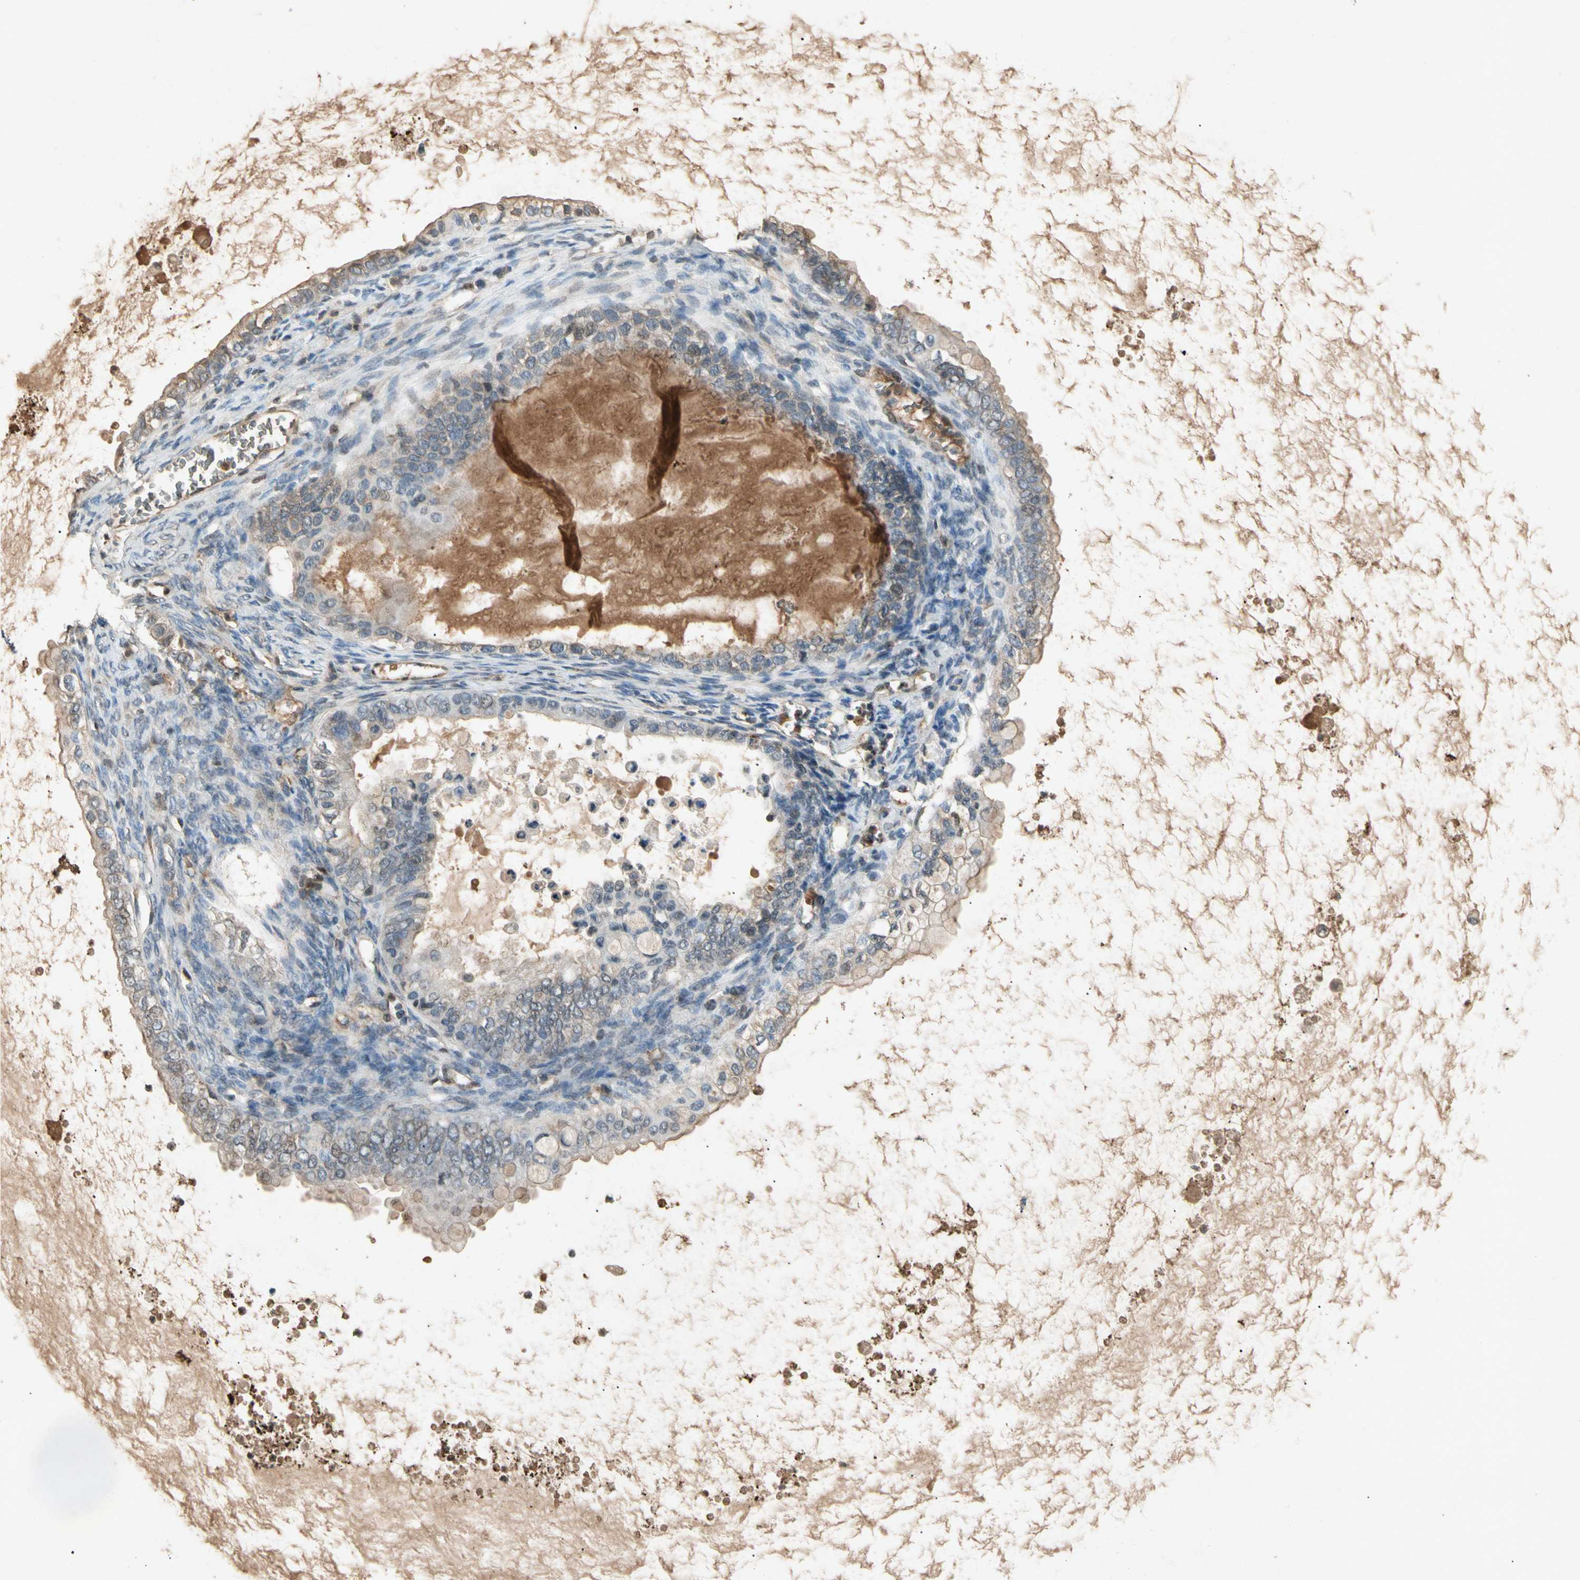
{"staining": {"intensity": "weak", "quantity": "25%-75%", "location": "cytoplasmic/membranous"}, "tissue": "ovarian cancer", "cell_type": "Tumor cells", "image_type": "cancer", "snomed": [{"axis": "morphology", "description": "Cystadenocarcinoma, mucinous, NOS"}, {"axis": "topography", "description": "Ovary"}], "caption": "Human ovarian mucinous cystadenocarcinoma stained with a protein marker shows weak staining in tumor cells.", "gene": "CP", "patient": {"sex": "female", "age": 80}}